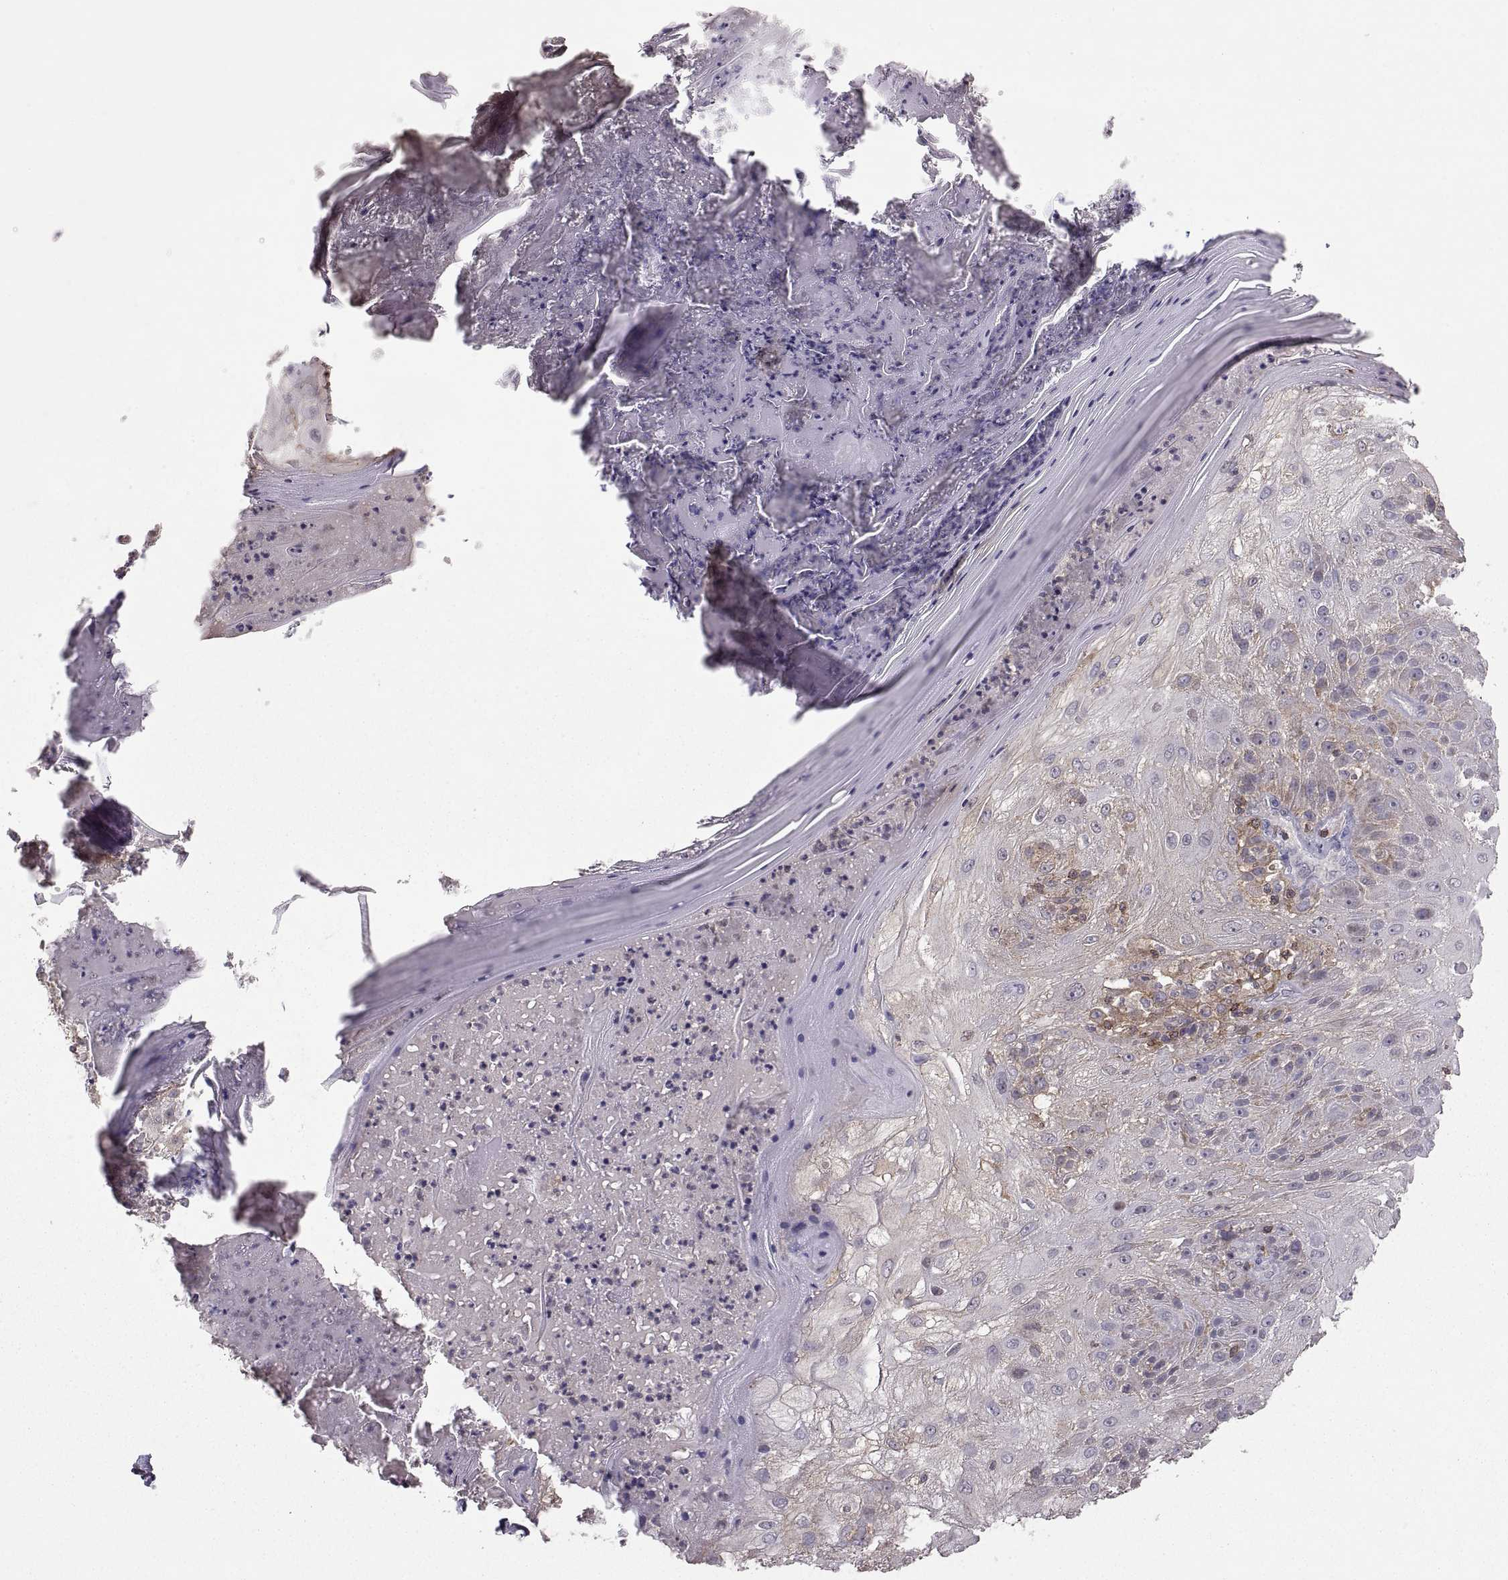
{"staining": {"intensity": "moderate", "quantity": "<25%", "location": "cytoplasmic/membranous"}, "tissue": "skin cancer", "cell_type": "Tumor cells", "image_type": "cancer", "snomed": [{"axis": "morphology", "description": "Normal tissue, NOS"}, {"axis": "morphology", "description": "Squamous cell carcinoma, NOS"}, {"axis": "topography", "description": "Skin"}], "caption": "Immunohistochemistry (IHC) histopathology image of neoplastic tissue: skin squamous cell carcinoma stained using immunohistochemistry exhibits low levels of moderate protein expression localized specifically in the cytoplasmic/membranous of tumor cells, appearing as a cytoplasmic/membranous brown color.", "gene": "EZR", "patient": {"sex": "female", "age": 83}}